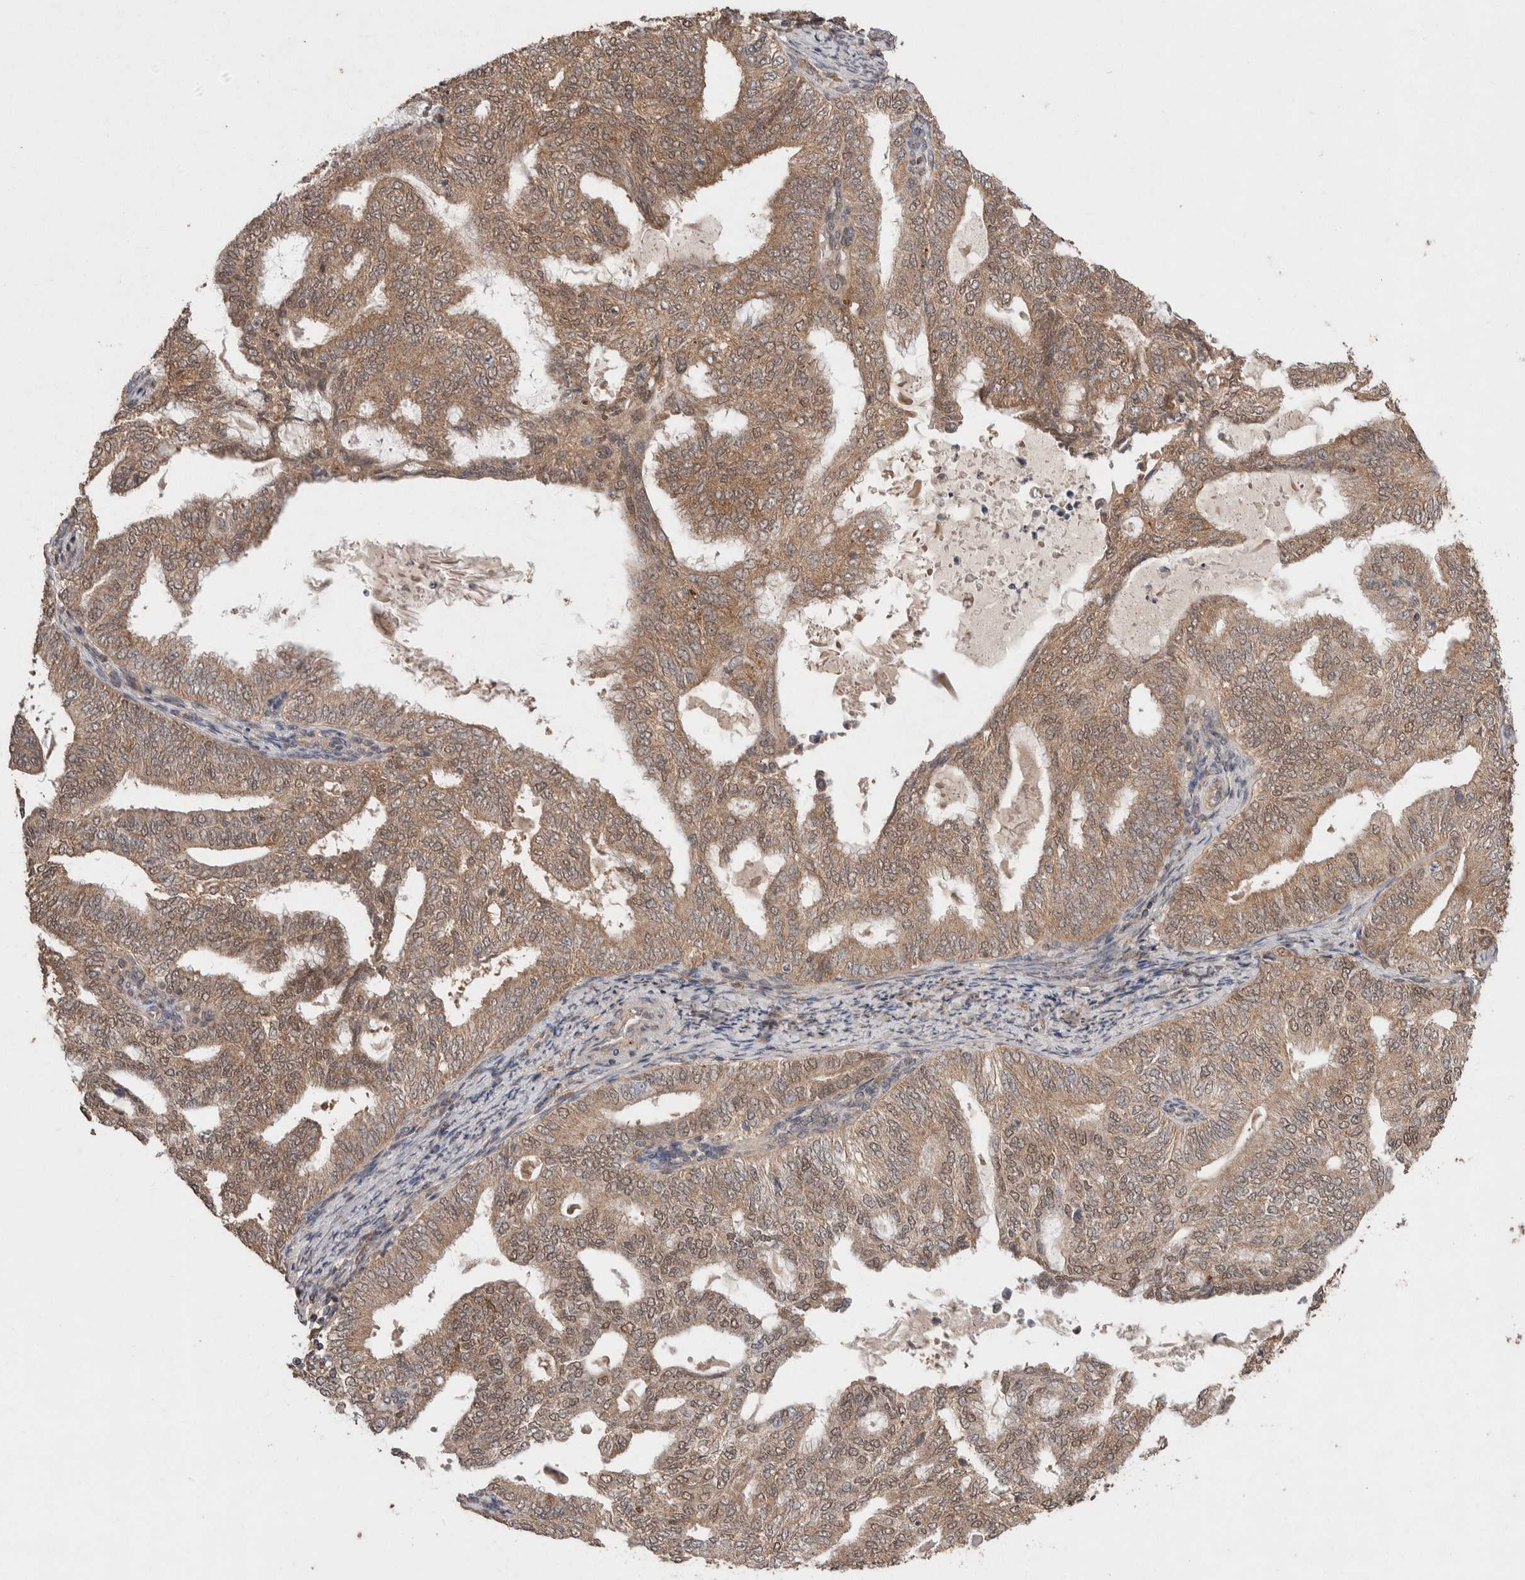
{"staining": {"intensity": "moderate", "quantity": ">75%", "location": "cytoplasmic/membranous"}, "tissue": "endometrial cancer", "cell_type": "Tumor cells", "image_type": "cancer", "snomed": [{"axis": "morphology", "description": "Adenocarcinoma, NOS"}, {"axis": "topography", "description": "Endometrium"}], "caption": "Immunohistochemical staining of adenocarcinoma (endometrial) reveals moderate cytoplasmic/membranous protein staining in approximately >75% of tumor cells.", "gene": "KCNJ5", "patient": {"sex": "female", "age": 58}}